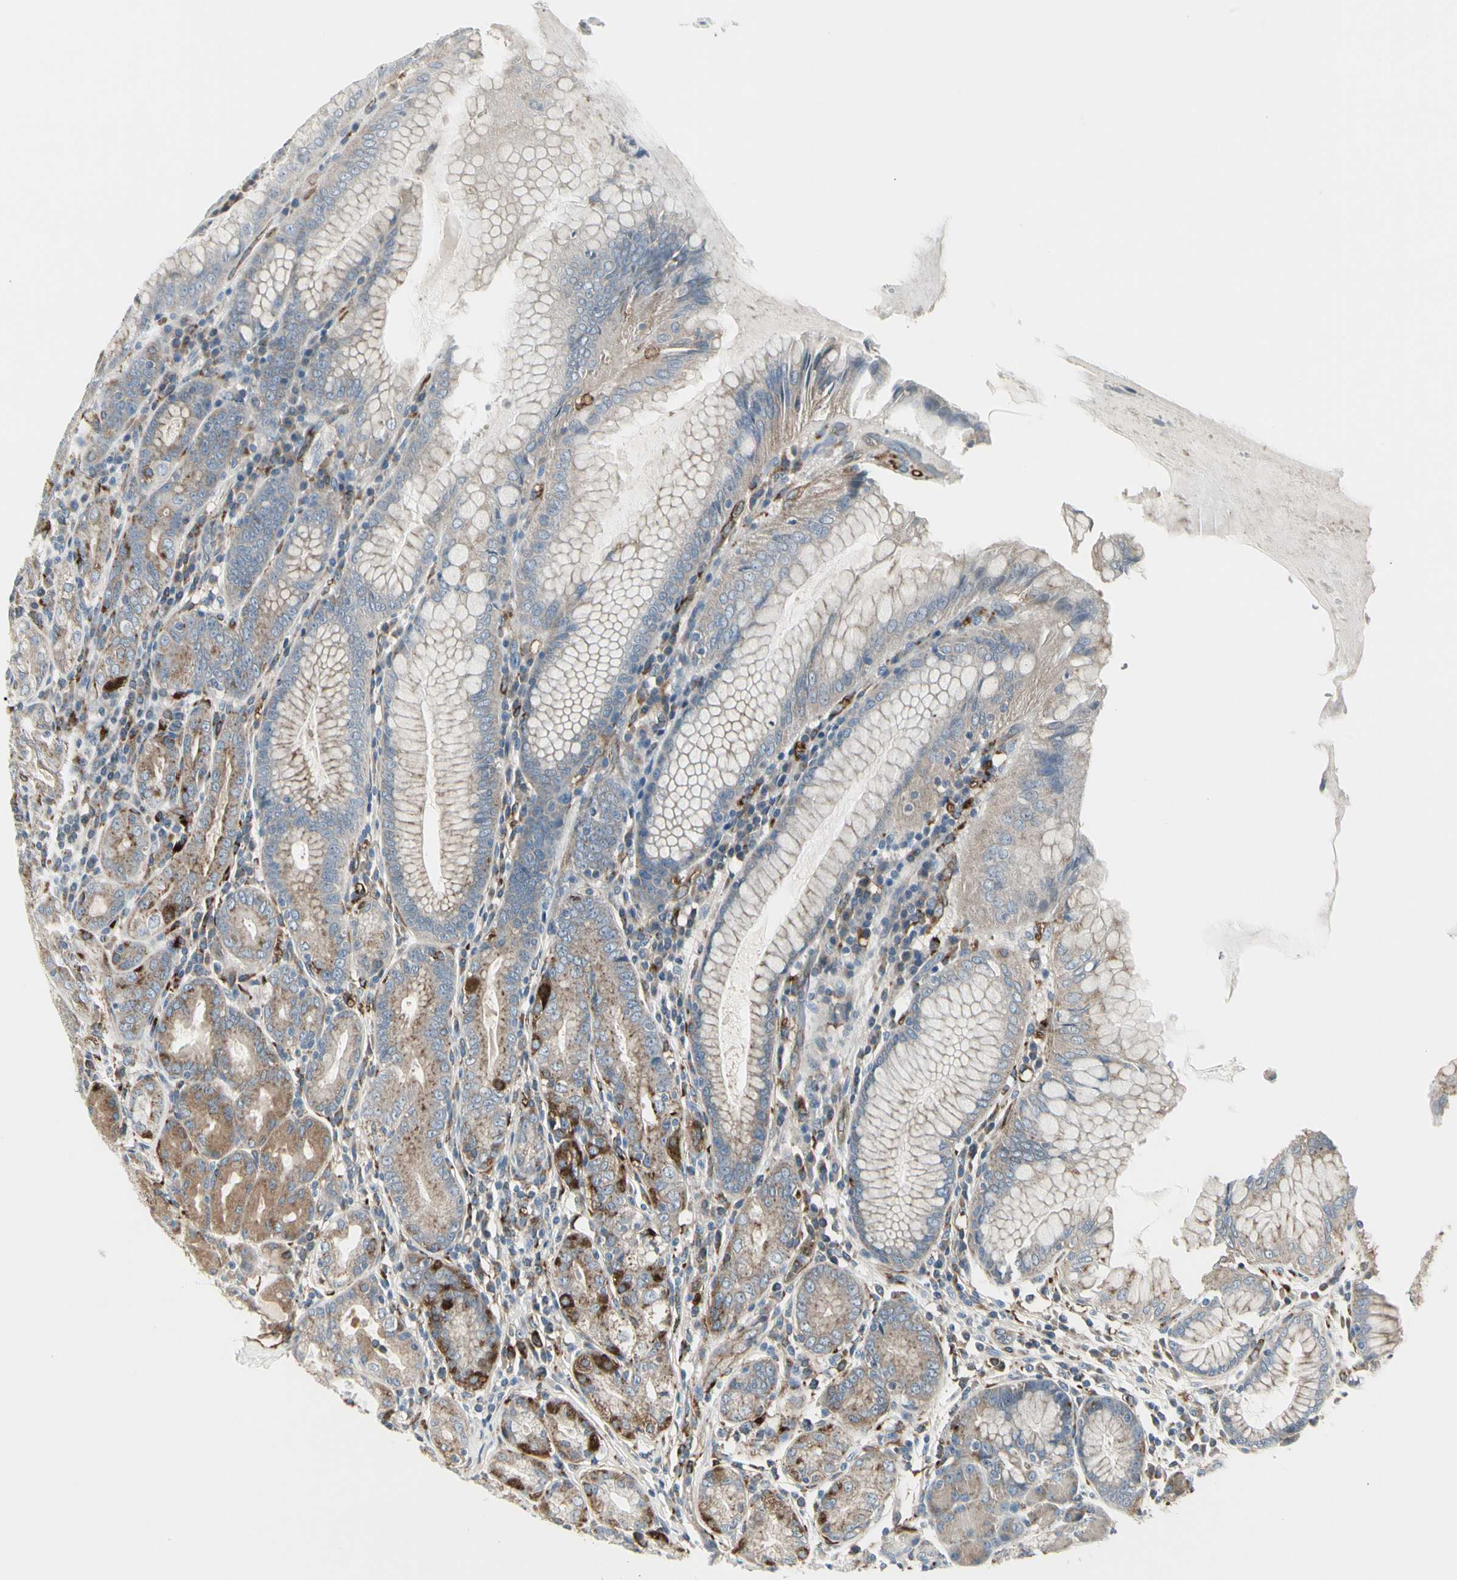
{"staining": {"intensity": "moderate", "quantity": "25%-75%", "location": "cytoplasmic/membranous"}, "tissue": "stomach", "cell_type": "Glandular cells", "image_type": "normal", "snomed": [{"axis": "morphology", "description": "Normal tissue, NOS"}, {"axis": "topography", "description": "Stomach, lower"}], "caption": "Brown immunohistochemical staining in unremarkable human stomach exhibits moderate cytoplasmic/membranous positivity in about 25%-75% of glandular cells.", "gene": "ATP6V1B2", "patient": {"sex": "female", "age": 76}}